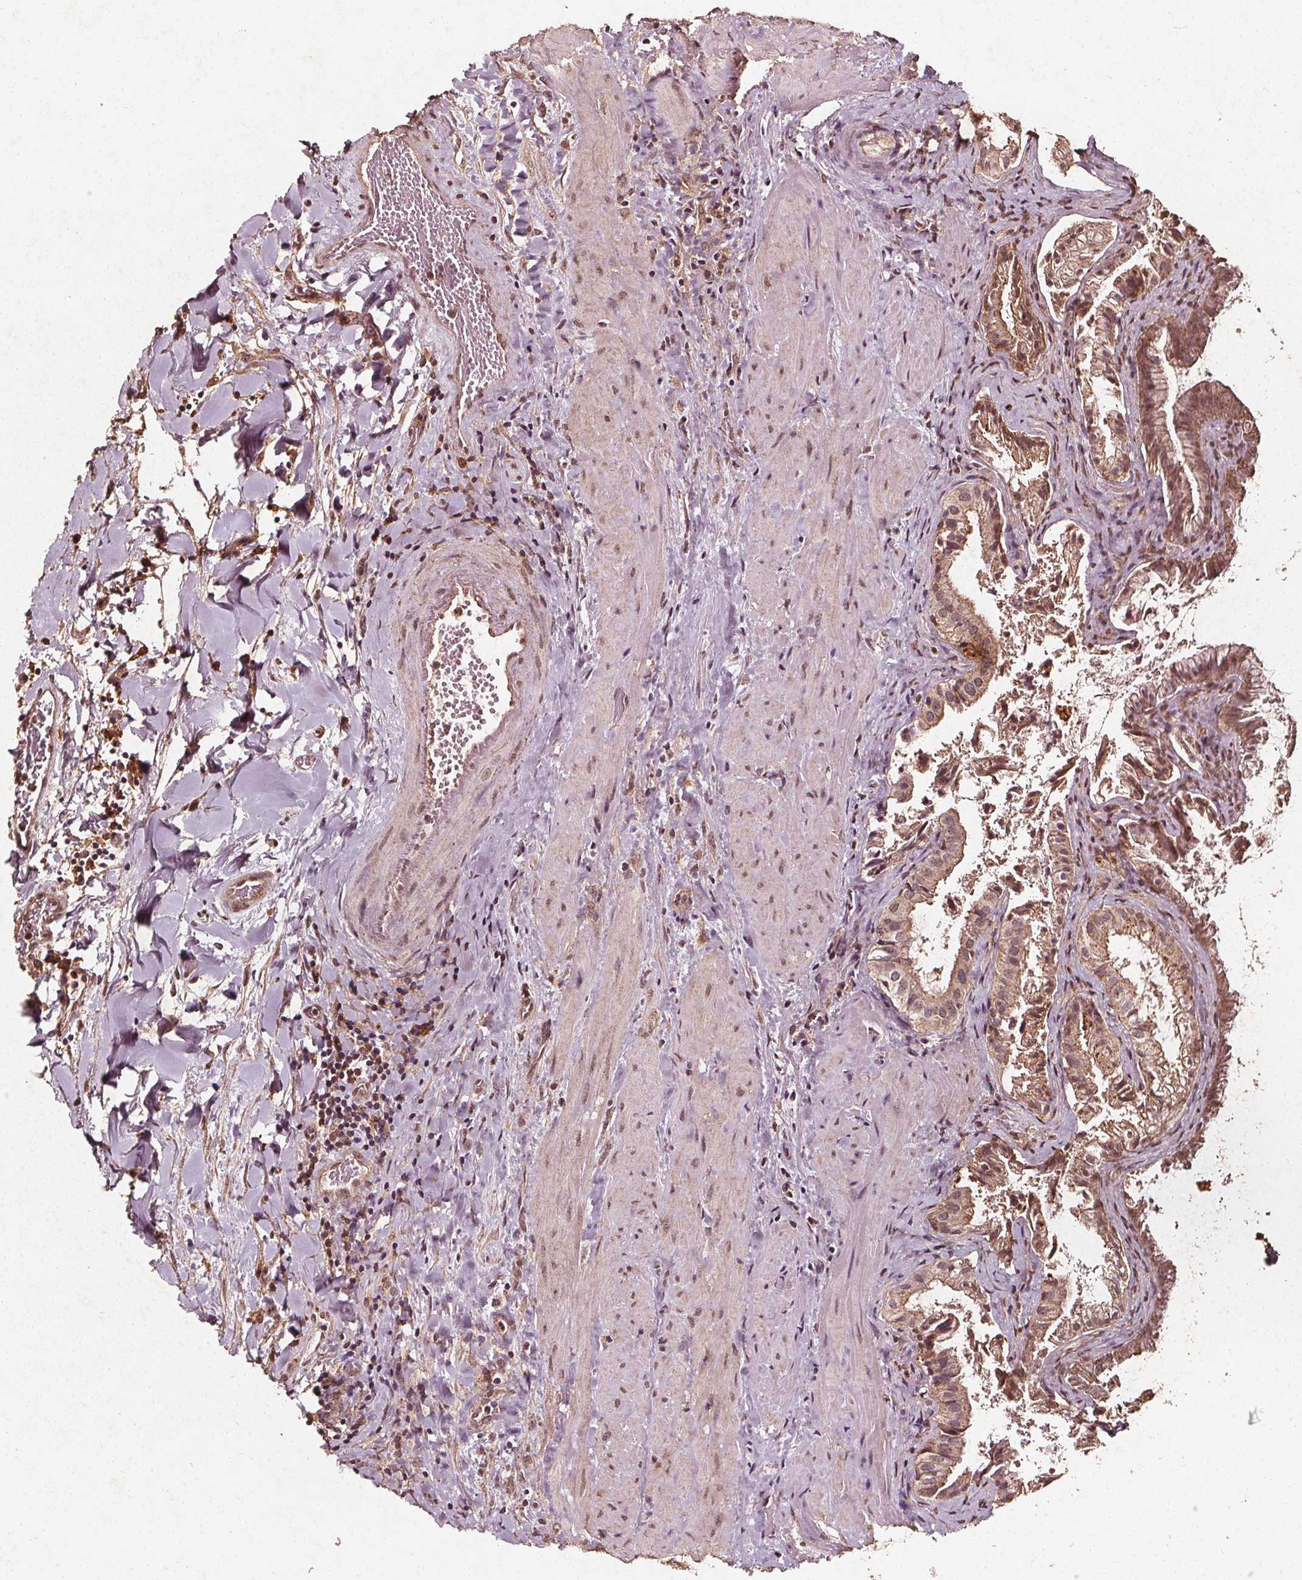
{"staining": {"intensity": "moderate", "quantity": ">75%", "location": "cytoplasmic/membranous"}, "tissue": "gallbladder", "cell_type": "Glandular cells", "image_type": "normal", "snomed": [{"axis": "morphology", "description": "Normal tissue, NOS"}, {"axis": "topography", "description": "Gallbladder"}], "caption": "A medium amount of moderate cytoplasmic/membranous staining is present in about >75% of glandular cells in unremarkable gallbladder.", "gene": "ABCA1", "patient": {"sex": "male", "age": 70}}